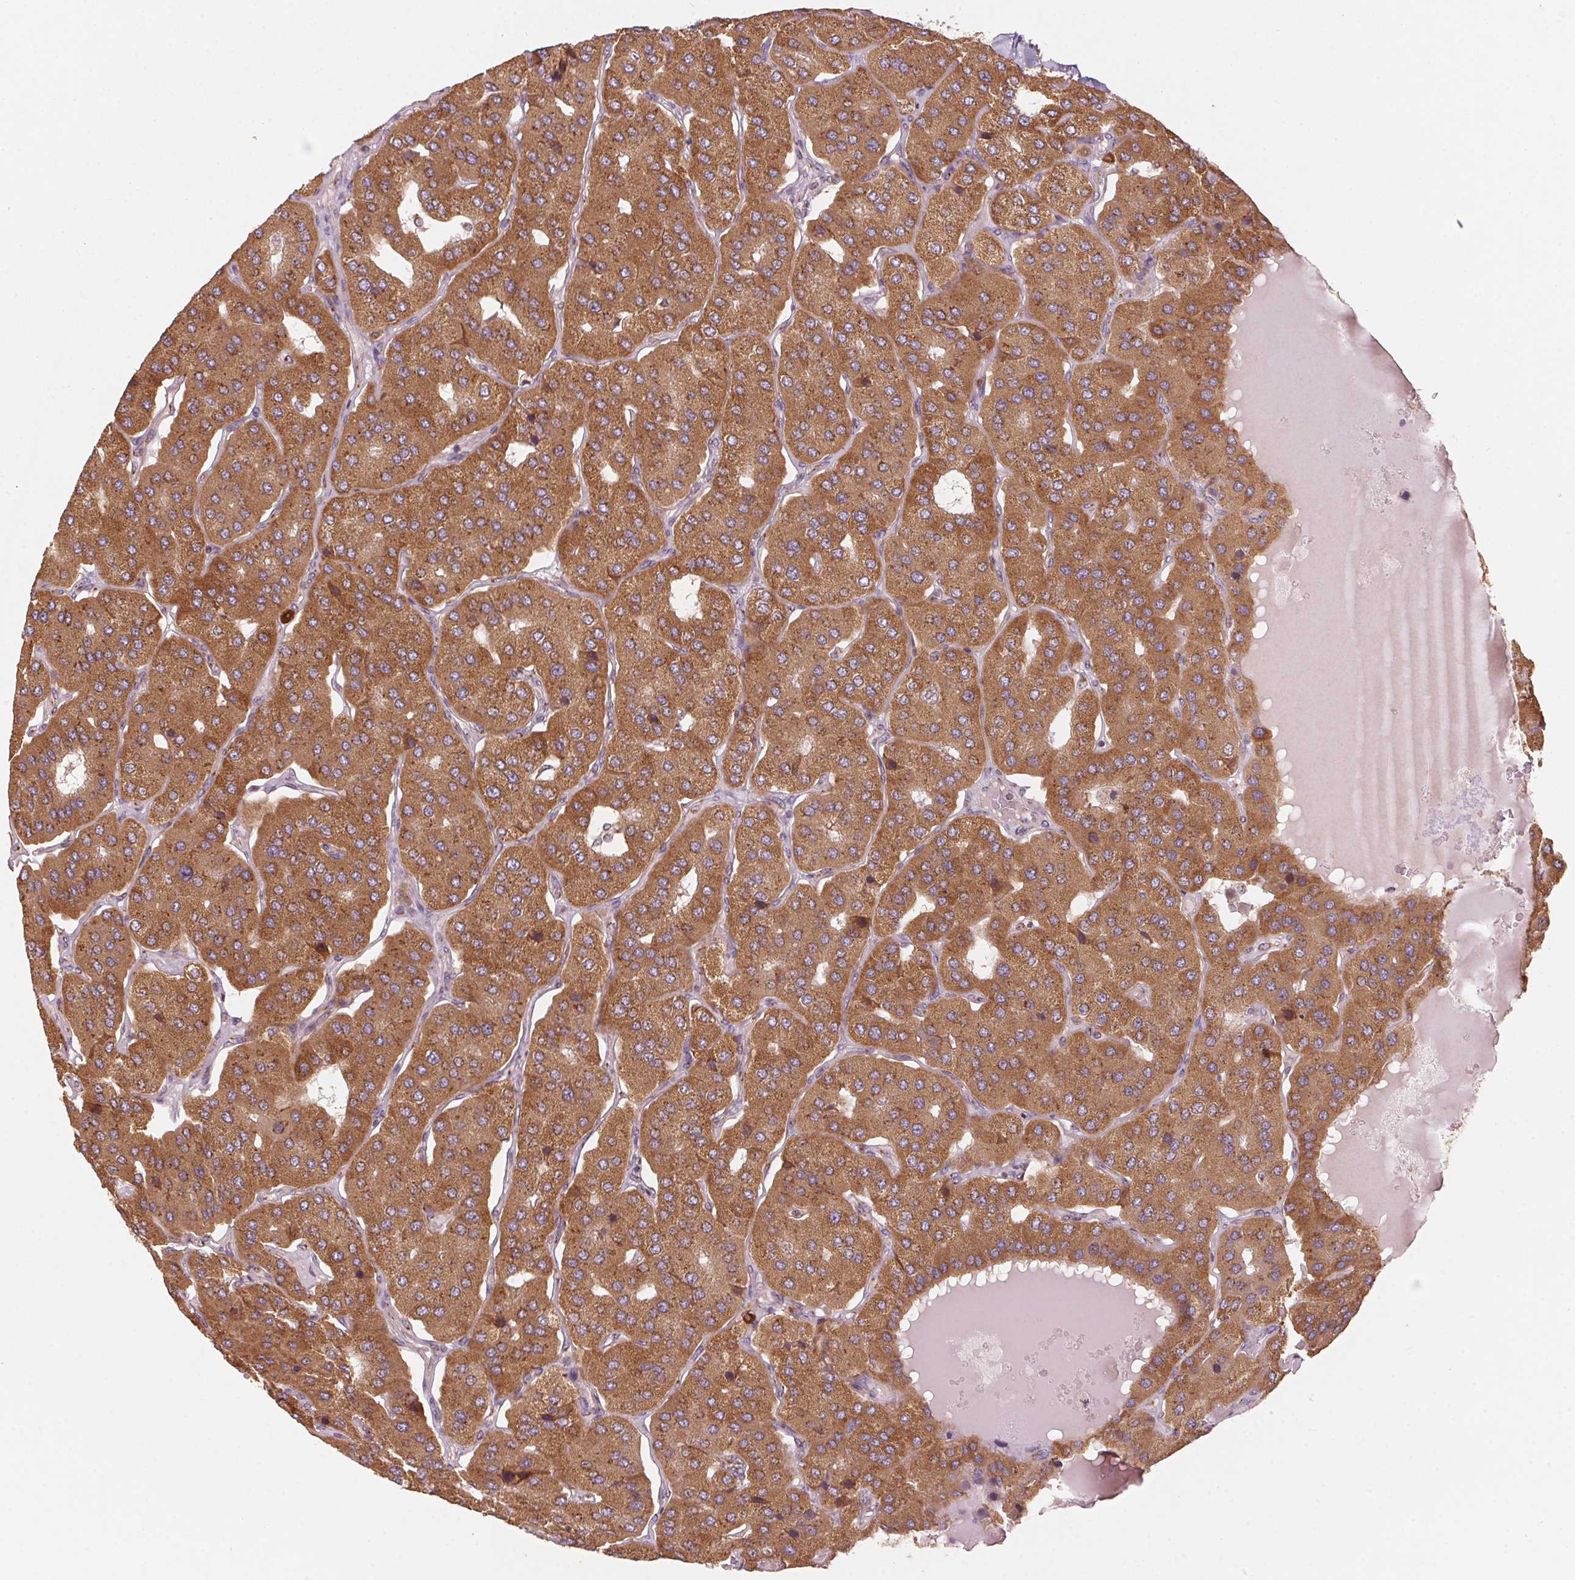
{"staining": {"intensity": "strong", "quantity": ">75%", "location": "cytoplasmic/membranous"}, "tissue": "parathyroid gland", "cell_type": "Glandular cells", "image_type": "normal", "snomed": [{"axis": "morphology", "description": "Normal tissue, NOS"}, {"axis": "morphology", "description": "Adenoma, NOS"}, {"axis": "topography", "description": "Parathyroid gland"}], "caption": "Human parathyroid gland stained with a protein marker displays strong staining in glandular cells.", "gene": "TOMM70", "patient": {"sex": "female", "age": 86}}